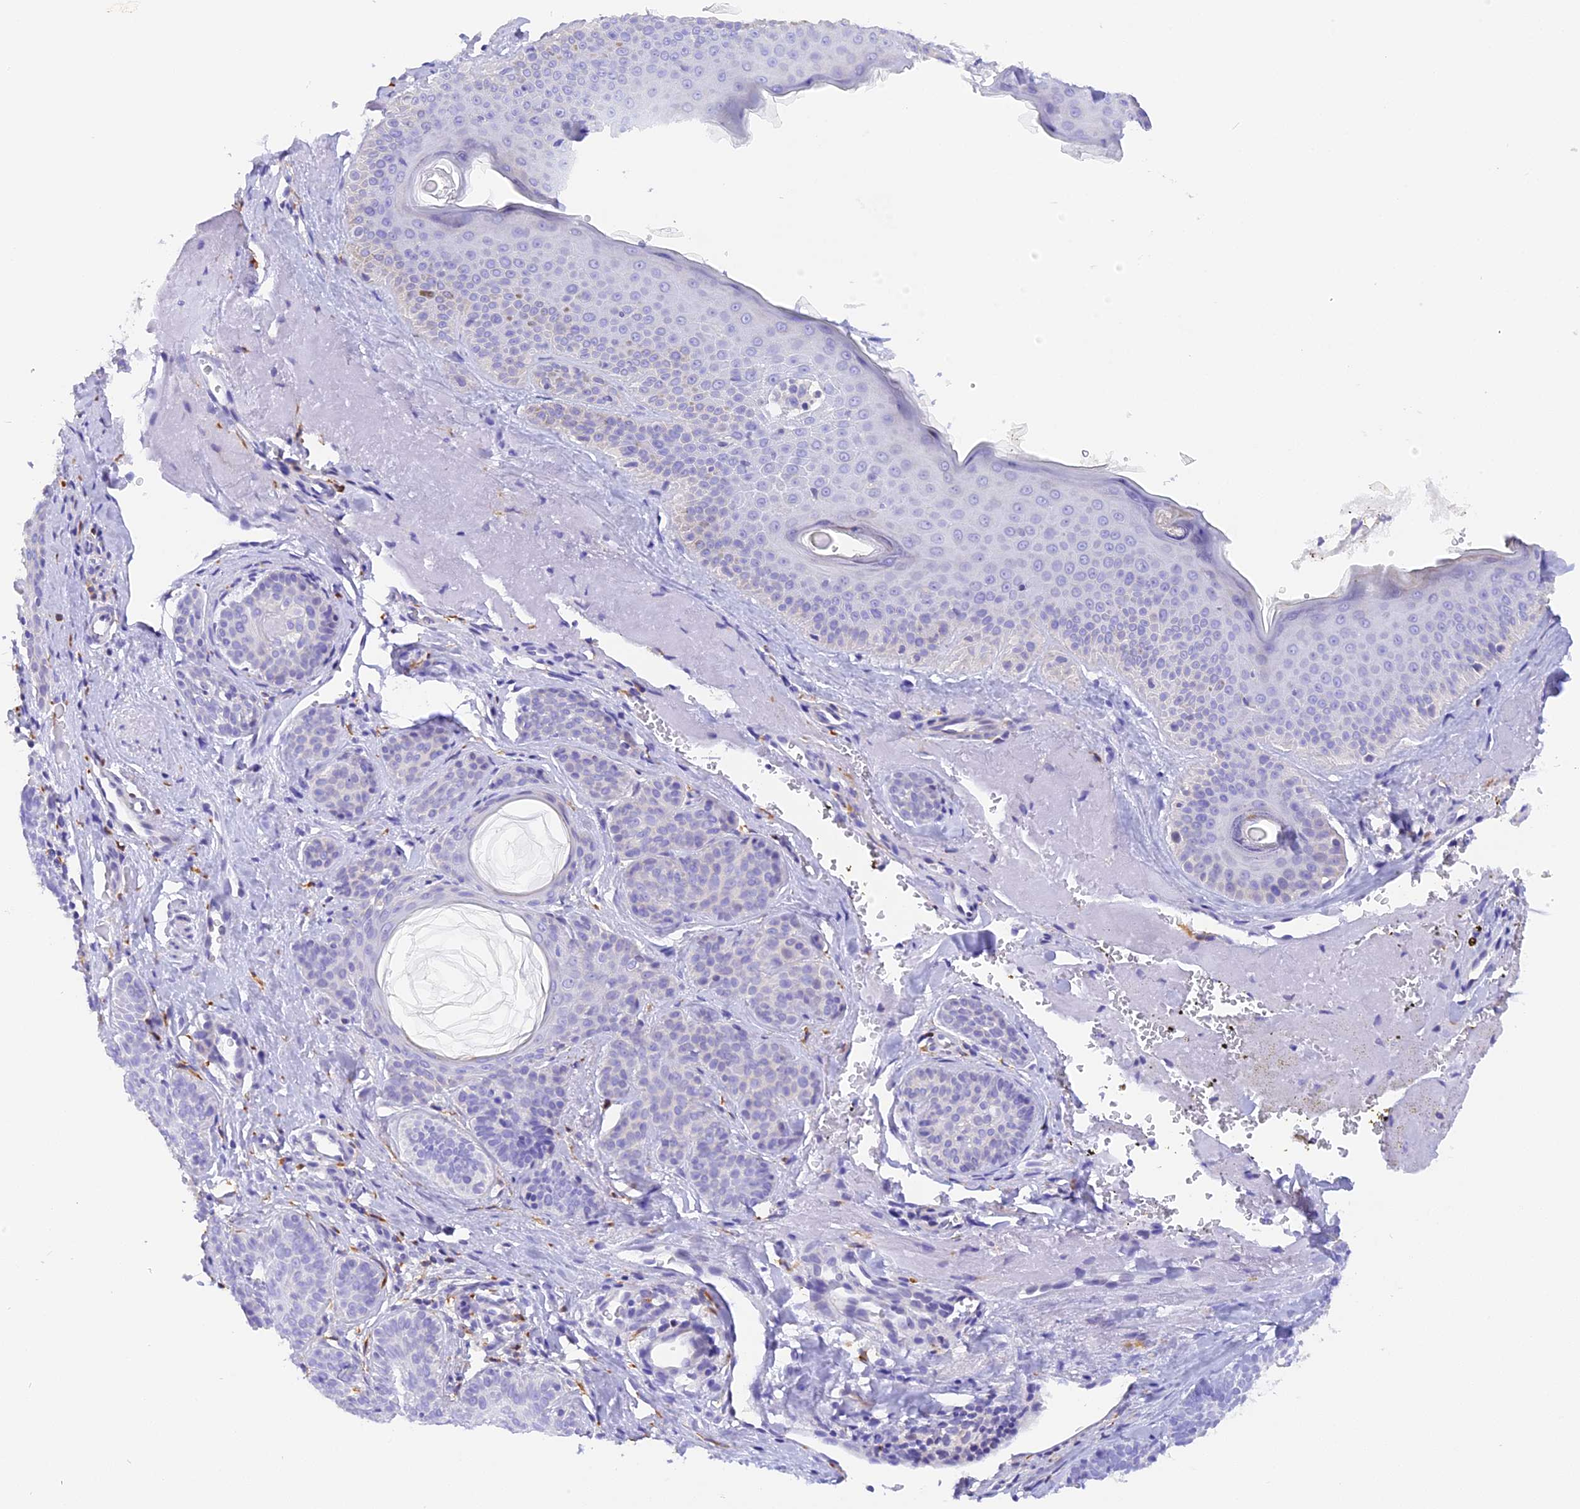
{"staining": {"intensity": "negative", "quantity": "none", "location": "none"}, "tissue": "skin cancer", "cell_type": "Tumor cells", "image_type": "cancer", "snomed": [{"axis": "morphology", "description": "Basal cell carcinoma"}, {"axis": "topography", "description": "Skin"}], "caption": "High magnification brightfield microscopy of skin basal cell carcinoma stained with DAB (brown) and counterstained with hematoxylin (blue): tumor cells show no significant staining. The staining is performed using DAB (3,3'-diaminobenzidine) brown chromogen with nuclei counter-stained in using hematoxylin.", "gene": "COL6A5", "patient": {"sex": "male", "age": 85}}